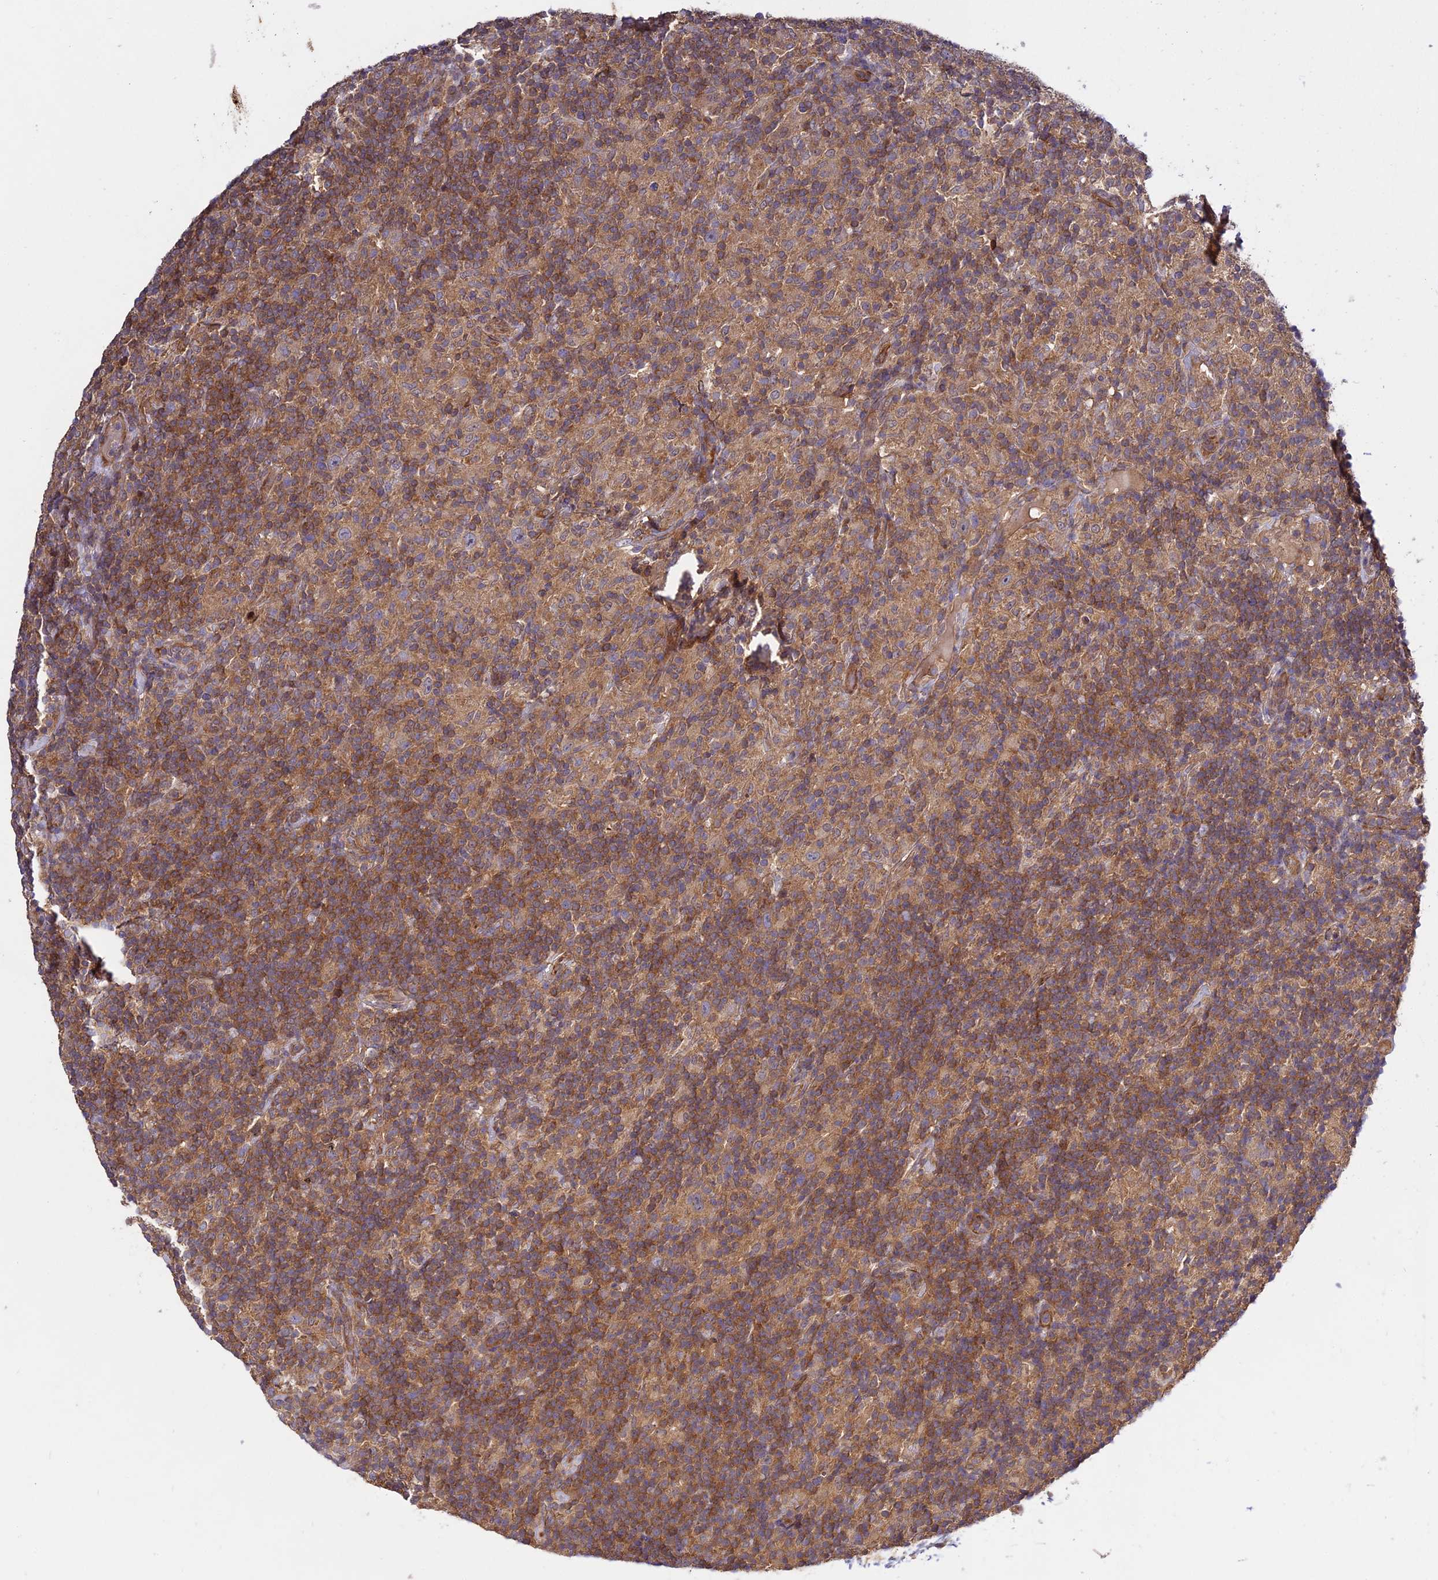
{"staining": {"intensity": "moderate", "quantity": "25%-75%", "location": "cytoplasmic/membranous"}, "tissue": "lymphoma", "cell_type": "Tumor cells", "image_type": "cancer", "snomed": [{"axis": "morphology", "description": "Hodgkin's disease, NOS"}, {"axis": "topography", "description": "Lymph node"}], "caption": "This image exhibits Hodgkin's disease stained with immunohistochemistry (IHC) to label a protein in brown. The cytoplasmic/membranous of tumor cells show moderate positivity for the protein. Nuclei are counter-stained blue.", "gene": "GRTP1", "patient": {"sex": "male", "age": 70}}